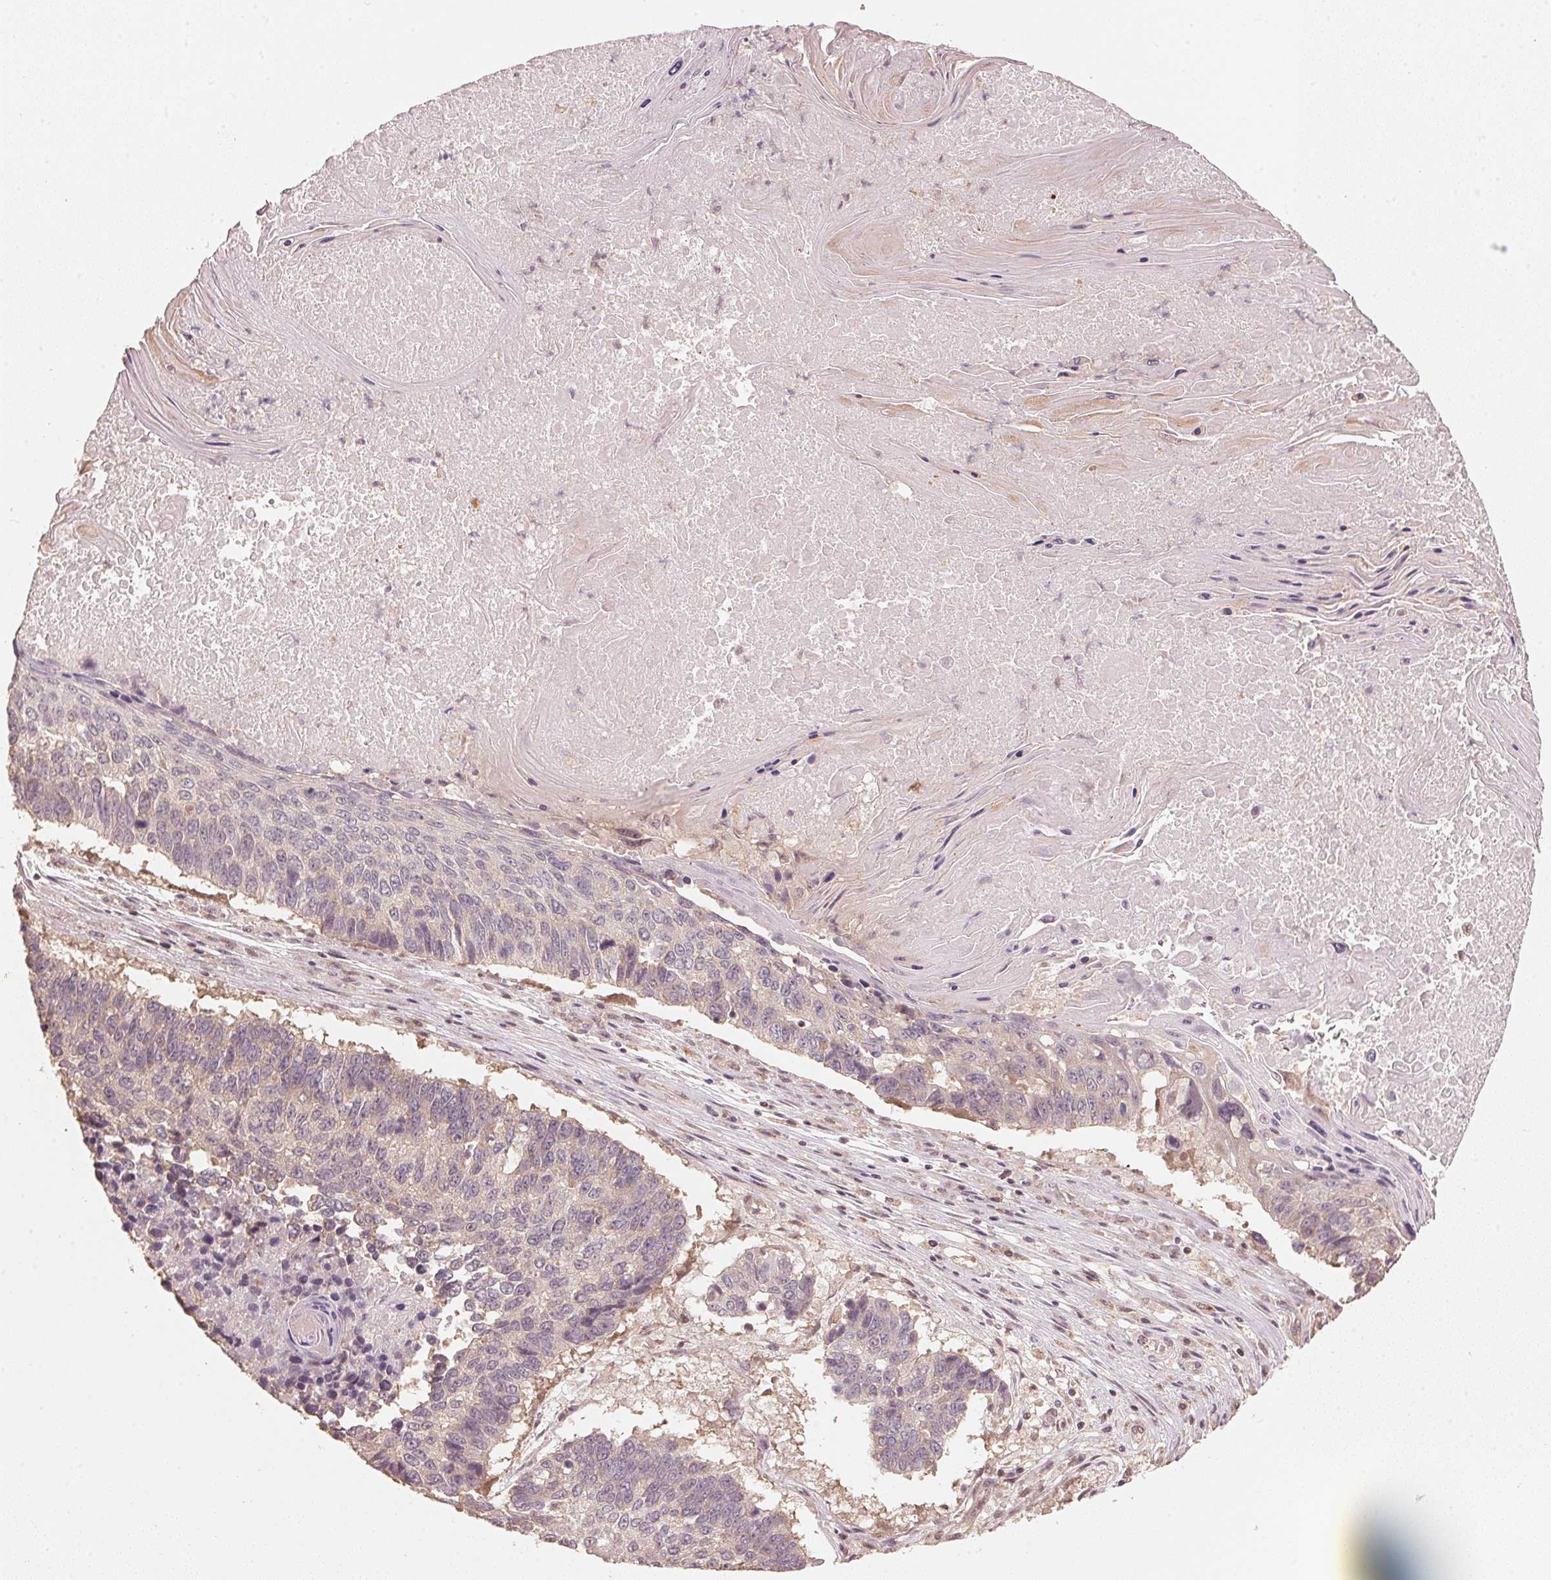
{"staining": {"intensity": "weak", "quantity": "<25%", "location": "cytoplasmic/membranous"}, "tissue": "lung cancer", "cell_type": "Tumor cells", "image_type": "cancer", "snomed": [{"axis": "morphology", "description": "Squamous cell carcinoma, NOS"}, {"axis": "topography", "description": "Lung"}], "caption": "IHC of lung squamous cell carcinoma exhibits no expression in tumor cells.", "gene": "C2orf73", "patient": {"sex": "male", "age": 73}}